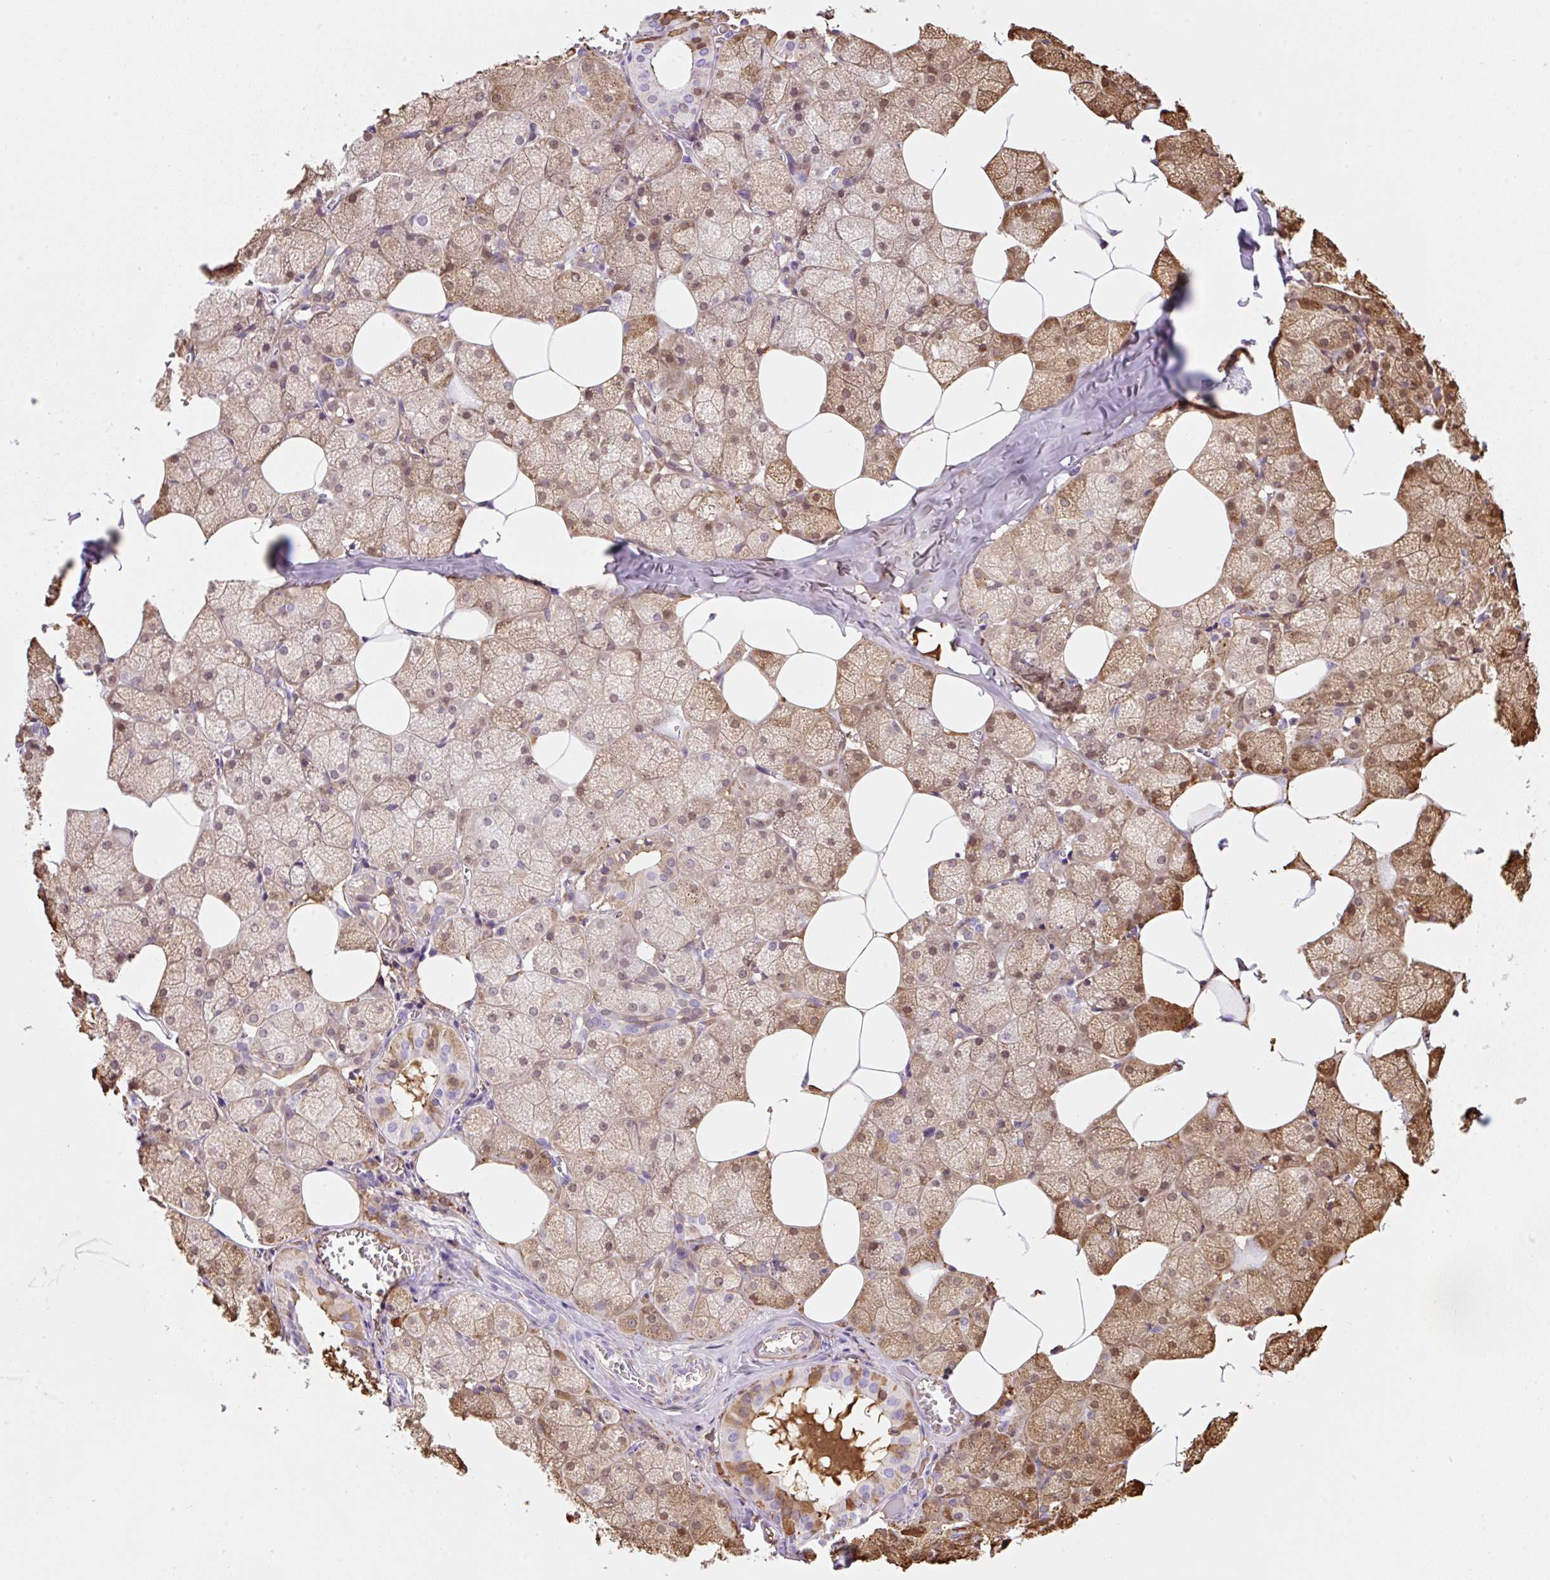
{"staining": {"intensity": "strong", "quantity": "25%-75%", "location": "cytoplasmic/membranous,nuclear"}, "tissue": "salivary gland", "cell_type": "Glandular cells", "image_type": "normal", "snomed": [{"axis": "morphology", "description": "Normal tissue, NOS"}, {"axis": "topography", "description": "Salivary gland"}, {"axis": "topography", "description": "Peripheral nerve tissue"}], "caption": "The histopathology image exhibits immunohistochemical staining of benign salivary gland. There is strong cytoplasmic/membranous,nuclear expression is present in approximately 25%-75% of glandular cells.", "gene": "ZNF121", "patient": {"sex": "male", "age": 38}}